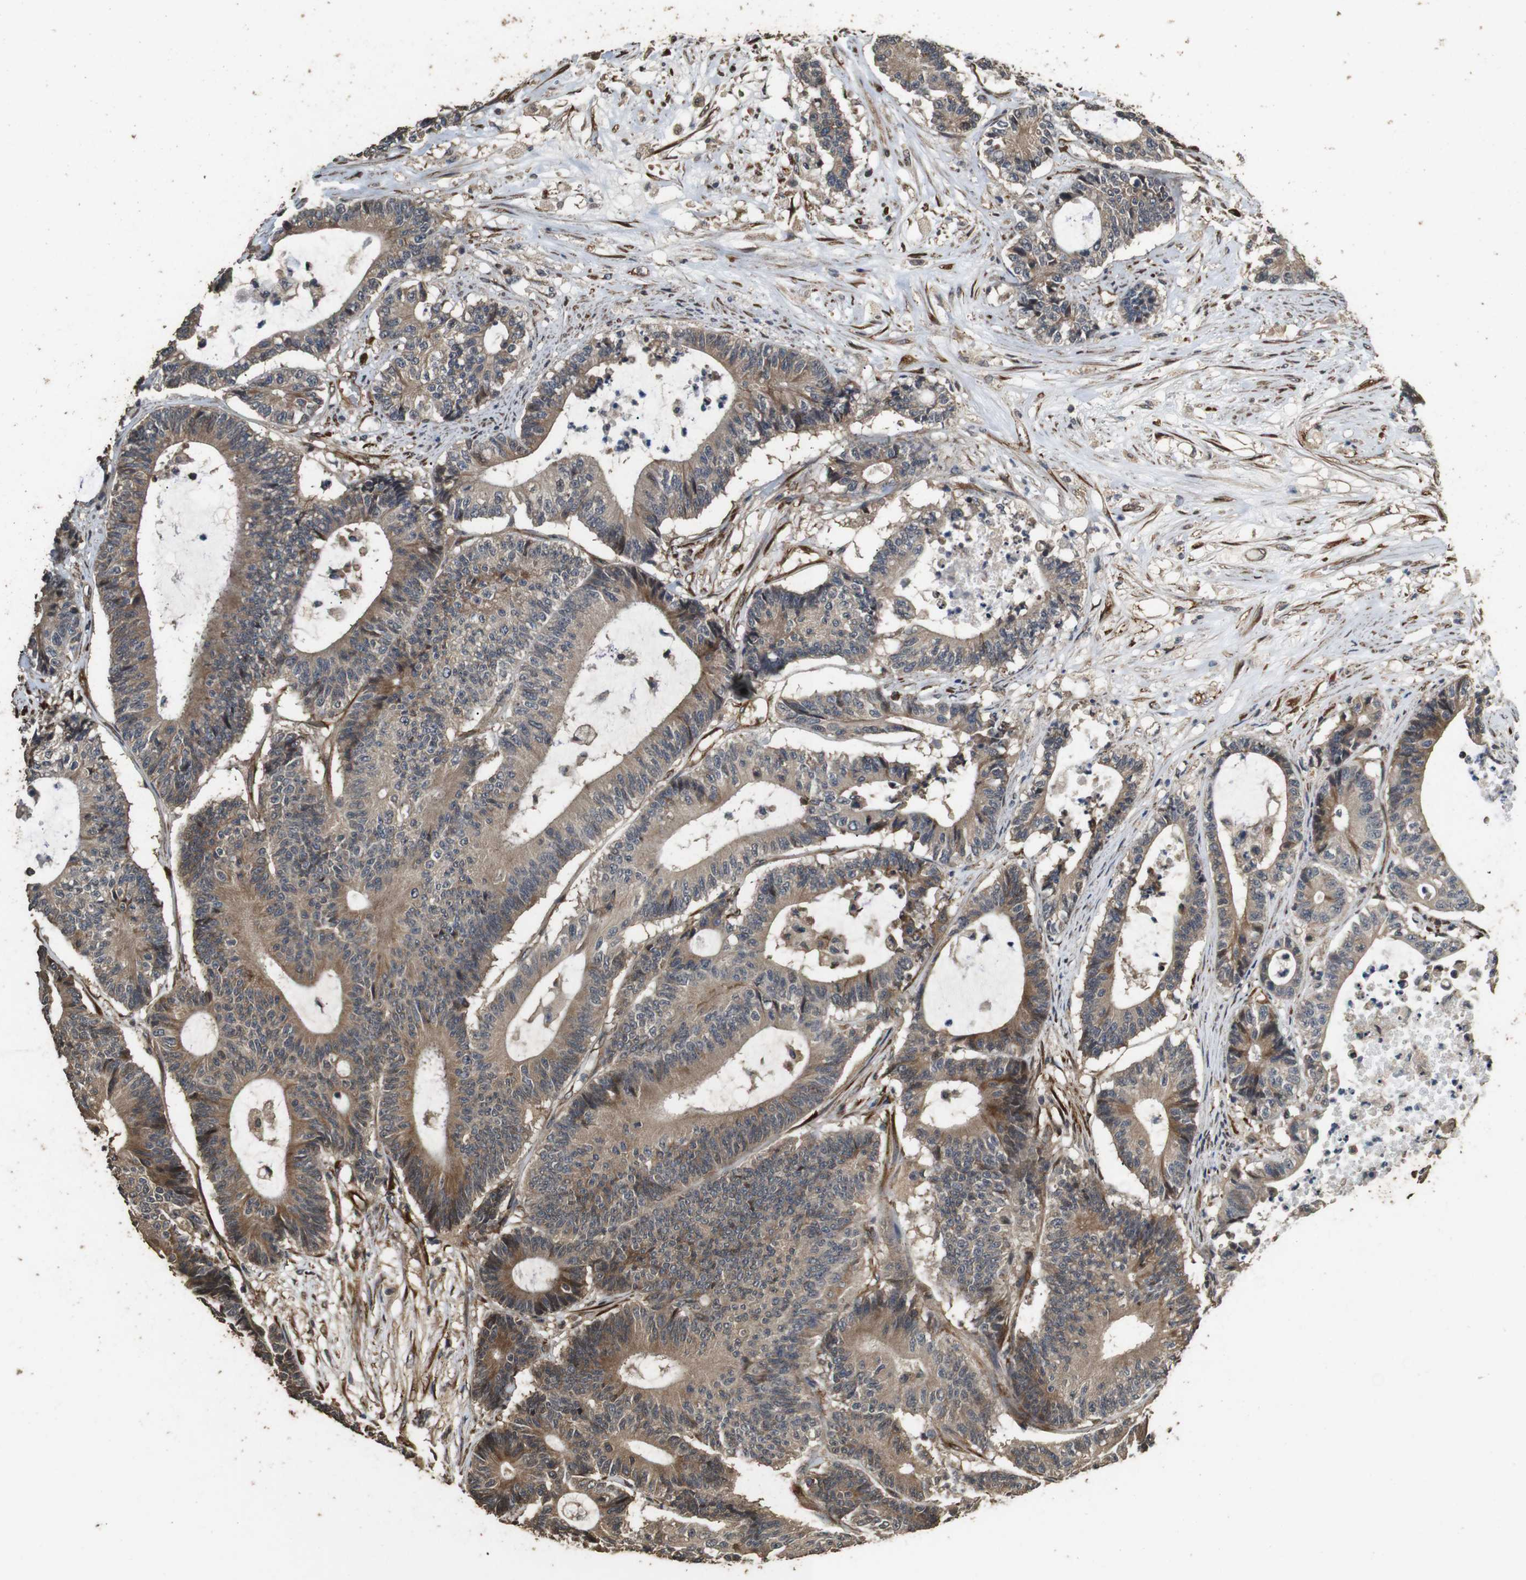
{"staining": {"intensity": "moderate", "quantity": ">75%", "location": "cytoplasmic/membranous"}, "tissue": "colorectal cancer", "cell_type": "Tumor cells", "image_type": "cancer", "snomed": [{"axis": "morphology", "description": "Adenocarcinoma, NOS"}, {"axis": "topography", "description": "Colon"}], "caption": "Immunohistochemical staining of human adenocarcinoma (colorectal) shows moderate cytoplasmic/membranous protein positivity in about >75% of tumor cells.", "gene": "CNPY4", "patient": {"sex": "female", "age": 84}}